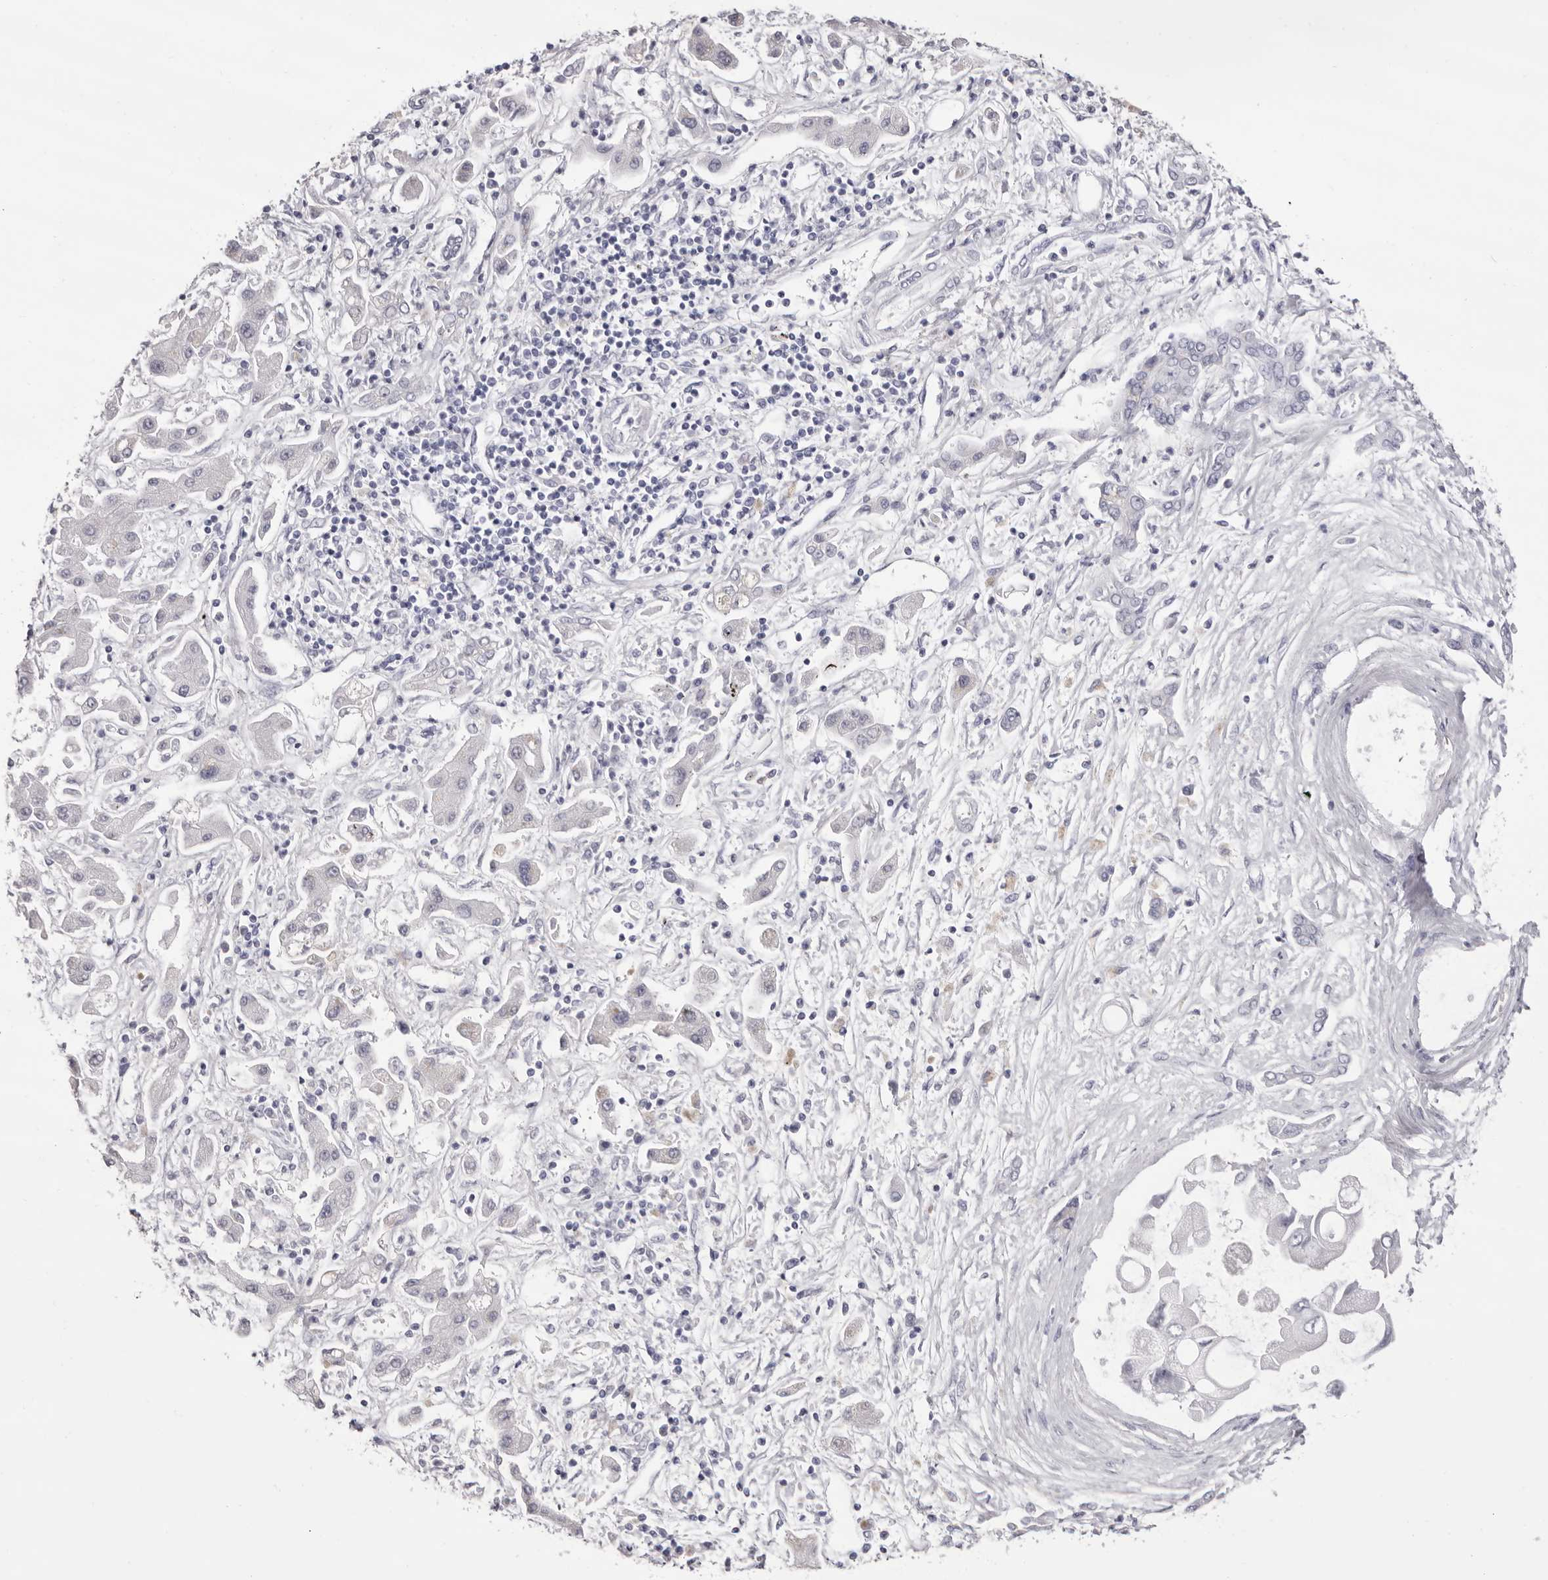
{"staining": {"intensity": "negative", "quantity": "none", "location": "none"}, "tissue": "liver cancer", "cell_type": "Tumor cells", "image_type": "cancer", "snomed": [{"axis": "morphology", "description": "Cholangiocarcinoma"}, {"axis": "topography", "description": "Liver"}], "caption": "Tumor cells are negative for brown protein staining in liver cancer (cholangiocarcinoma).", "gene": "LPO", "patient": {"sex": "male", "age": 50}}